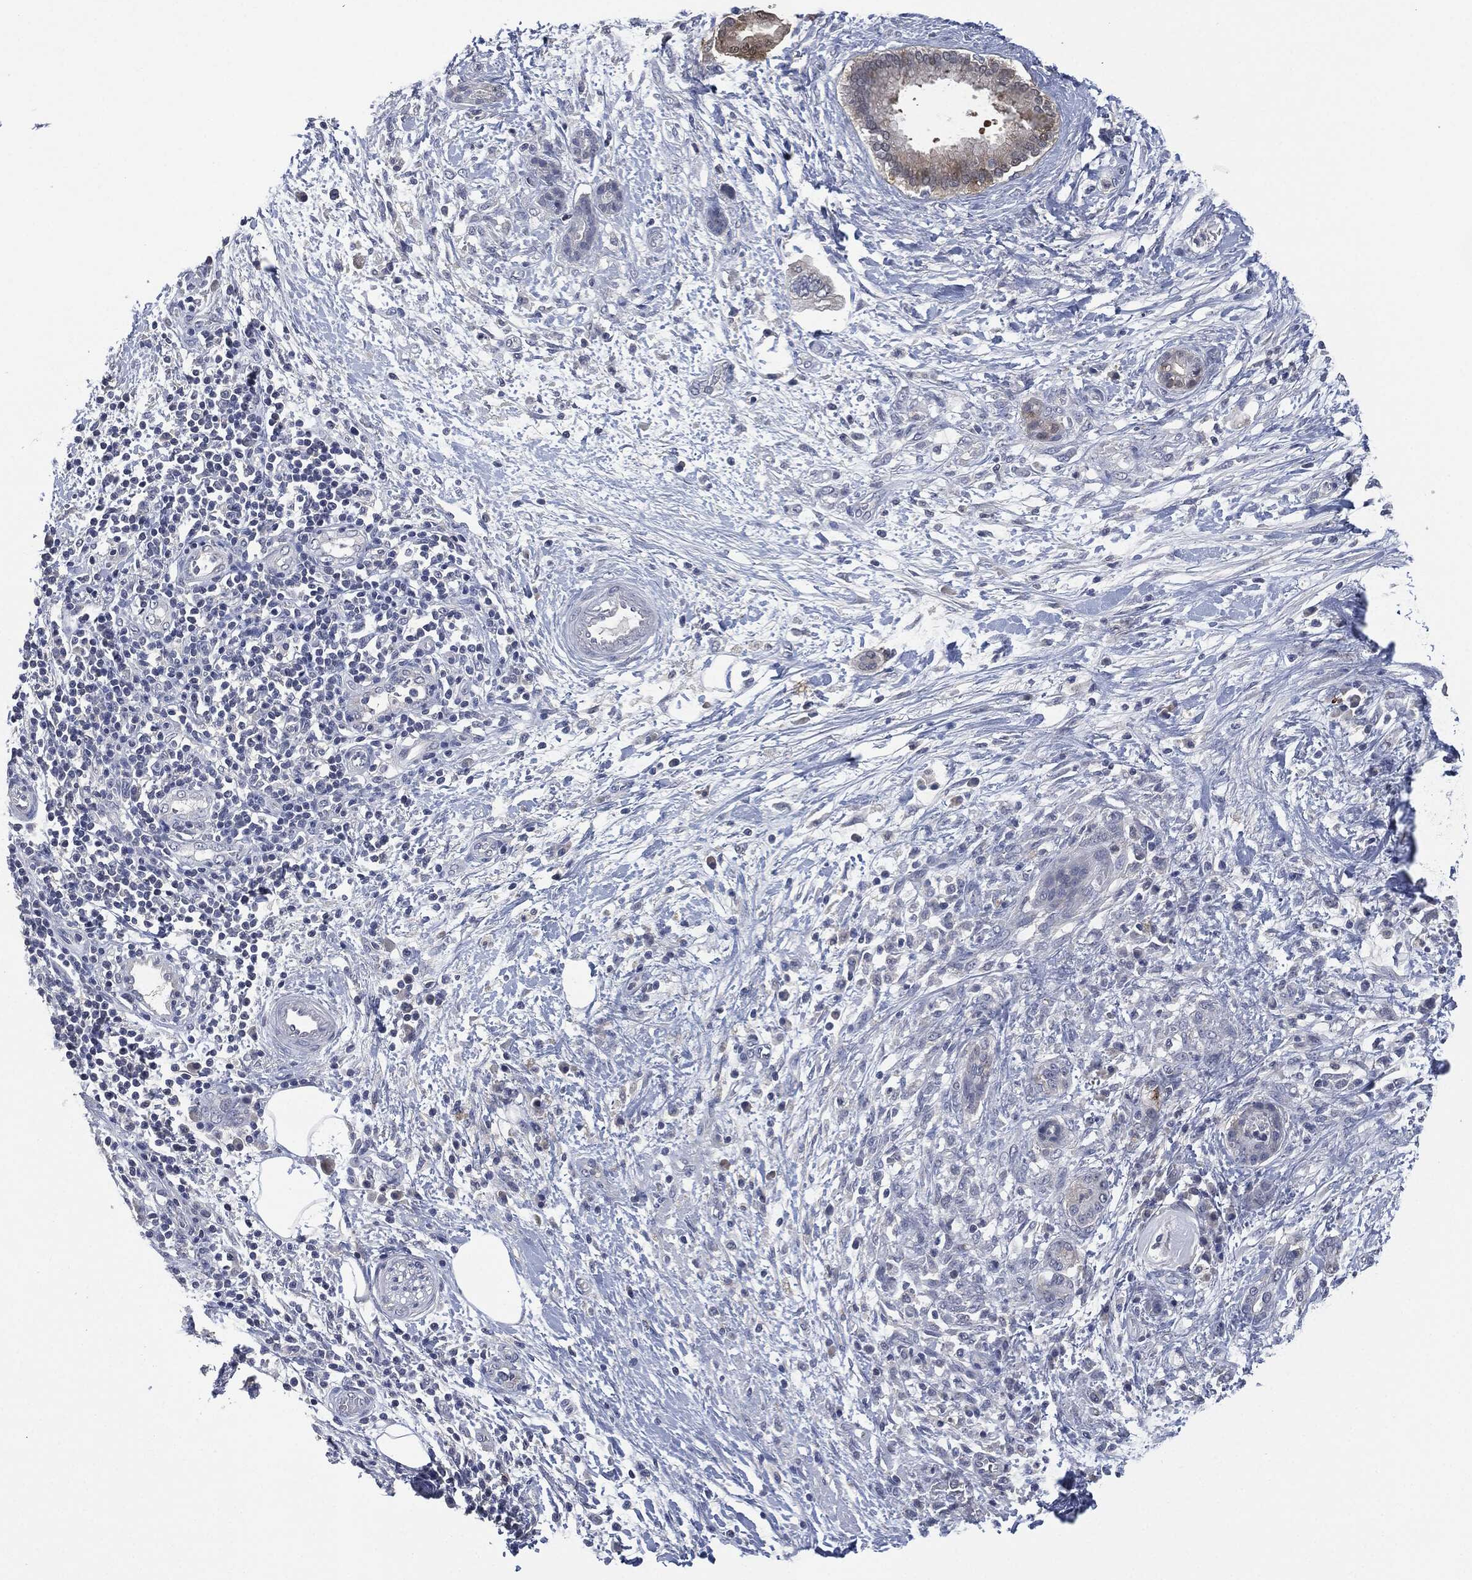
{"staining": {"intensity": "moderate", "quantity": "<25%", "location": "cytoplasmic/membranous"}, "tissue": "pancreatic cancer", "cell_type": "Tumor cells", "image_type": "cancer", "snomed": [{"axis": "morphology", "description": "Adenocarcinoma, NOS"}, {"axis": "topography", "description": "Pancreas"}], "caption": "High-power microscopy captured an immunohistochemistry (IHC) micrograph of pancreatic cancer, revealing moderate cytoplasmic/membranous staining in about <25% of tumor cells. (DAB (3,3'-diaminobenzidine) IHC, brown staining for protein, blue staining for nuclei).", "gene": "IL1RN", "patient": {"sex": "female", "age": 73}}